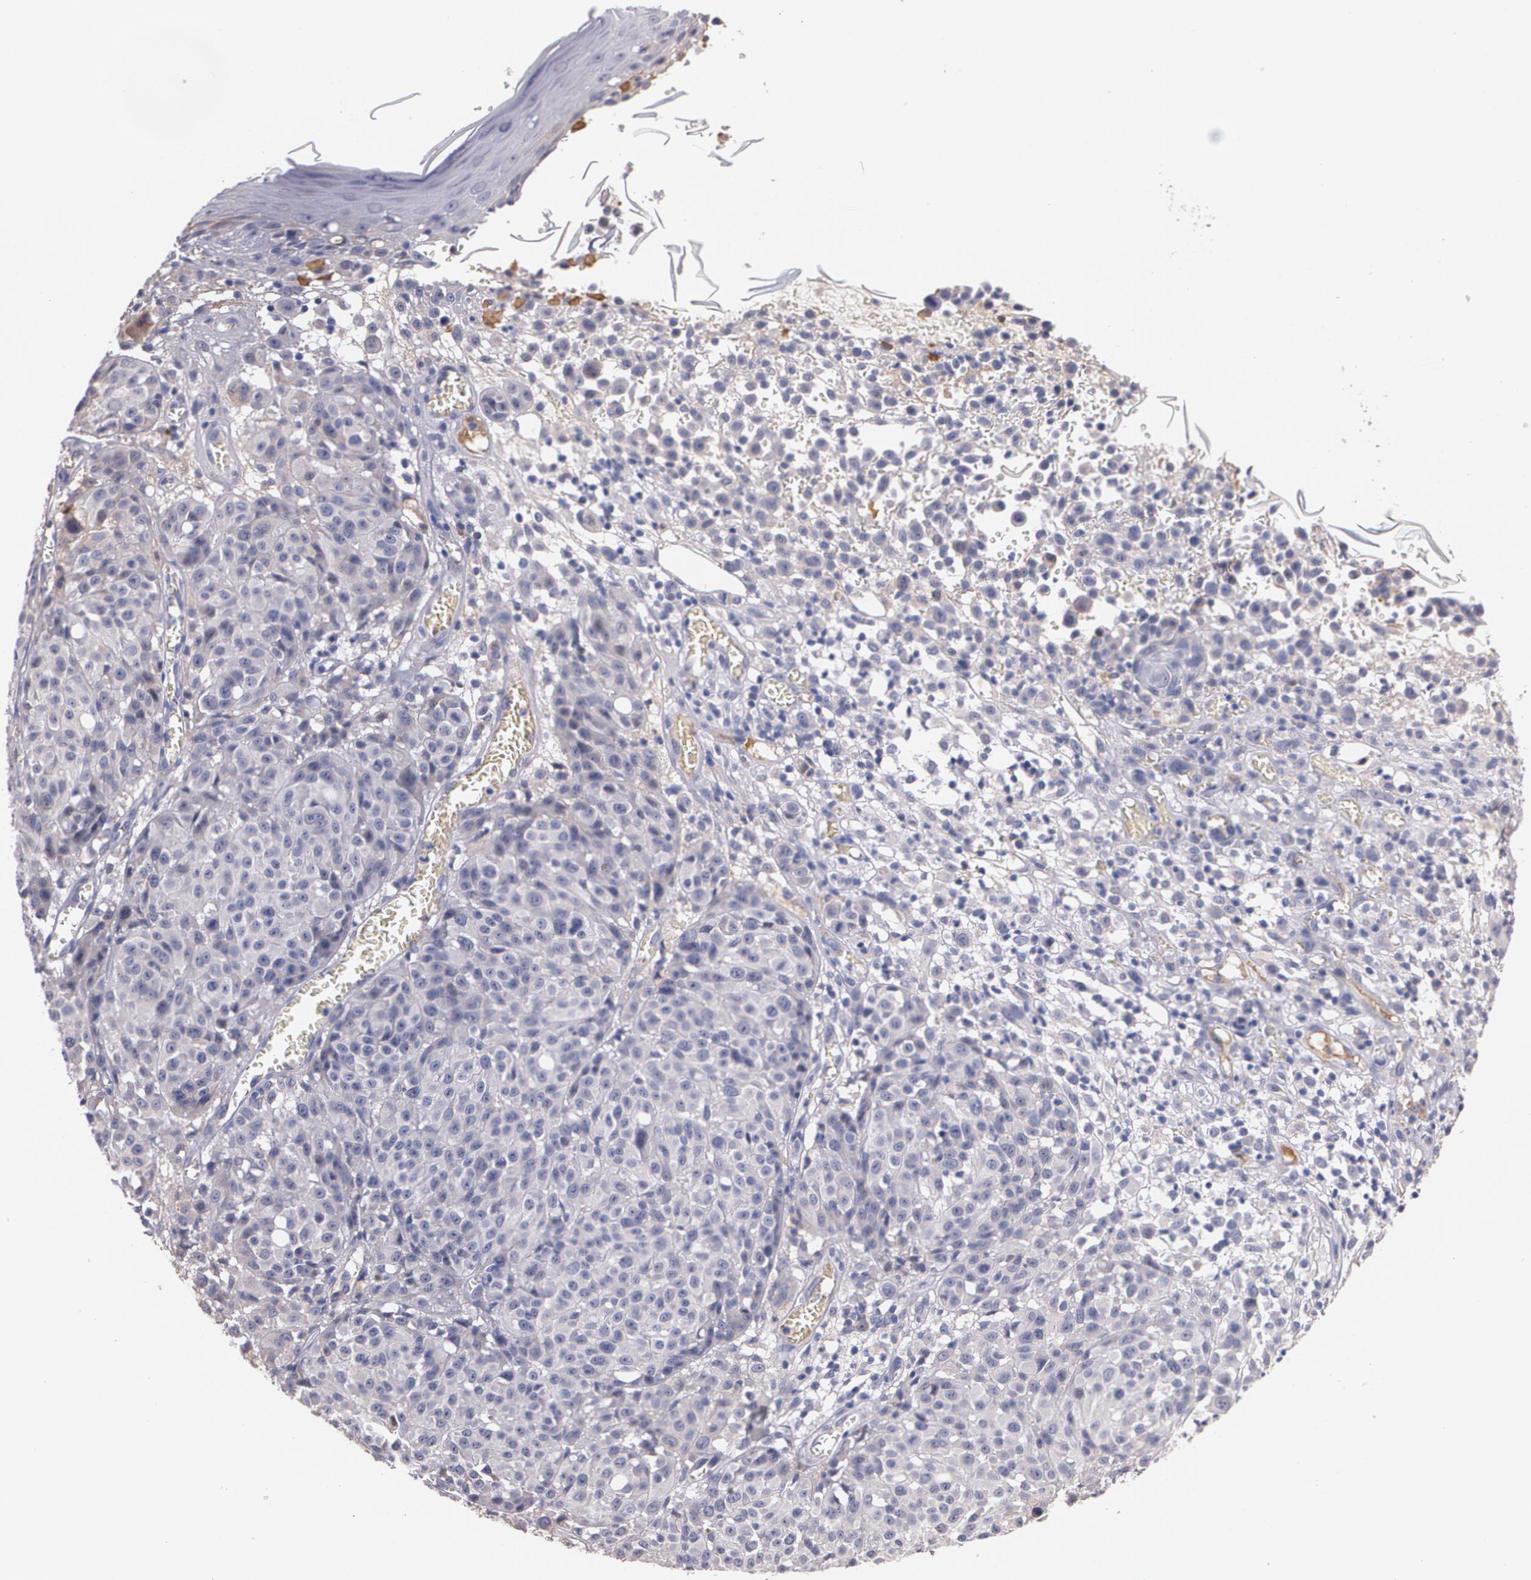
{"staining": {"intensity": "weak", "quantity": "25%-75%", "location": "cytoplasmic/membranous"}, "tissue": "melanoma", "cell_type": "Tumor cells", "image_type": "cancer", "snomed": [{"axis": "morphology", "description": "Malignant melanoma, NOS"}, {"axis": "topography", "description": "Skin"}], "caption": "Immunohistochemistry image of neoplastic tissue: malignant melanoma stained using immunohistochemistry (IHC) demonstrates low levels of weak protein expression localized specifically in the cytoplasmic/membranous of tumor cells, appearing as a cytoplasmic/membranous brown color.", "gene": "AMBP", "patient": {"sex": "female", "age": 49}}